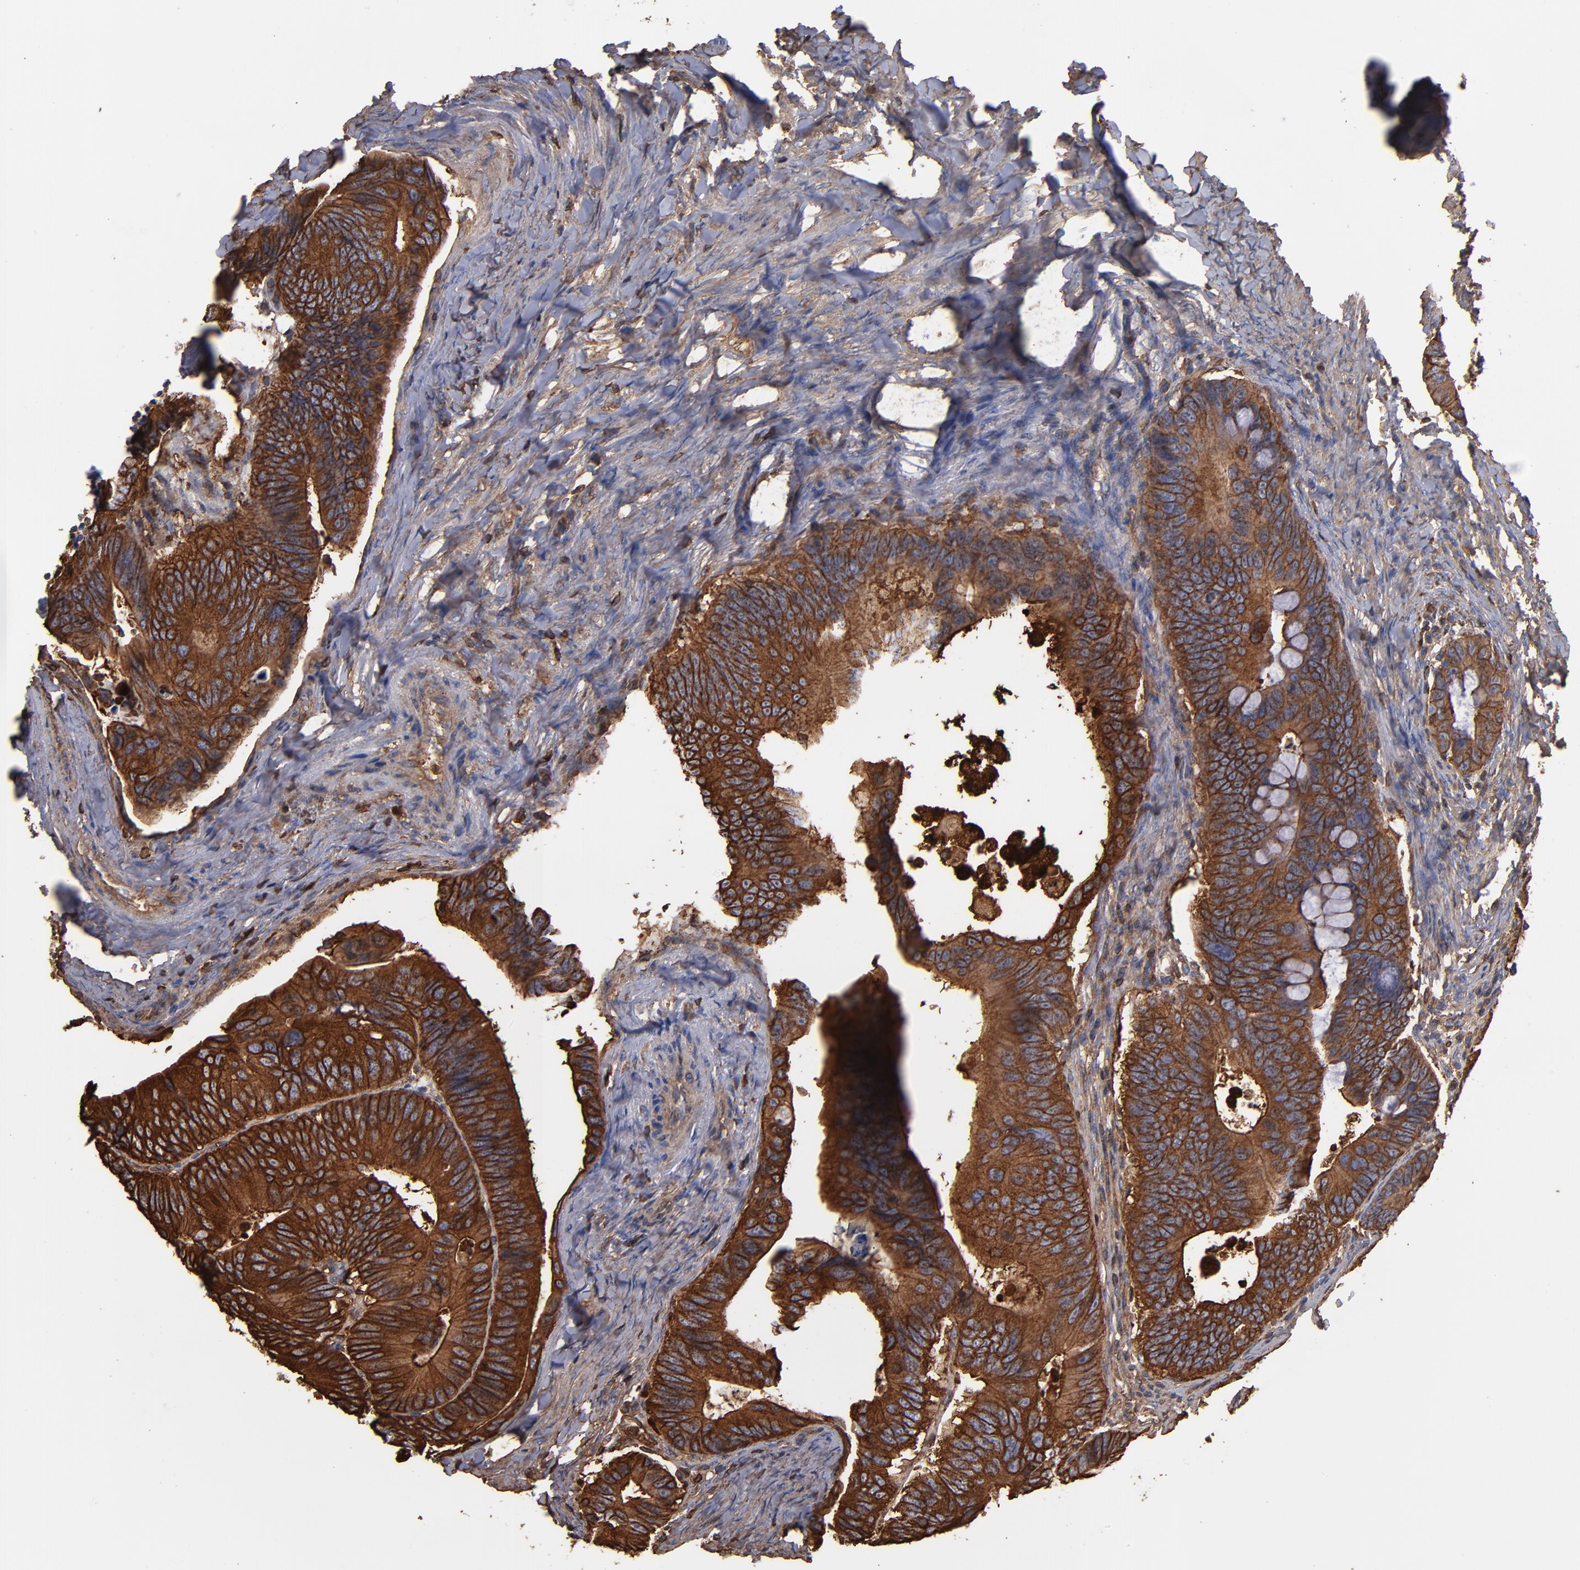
{"staining": {"intensity": "strong", "quantity": ">75%", "location": "cytoplasmic/membranous"}, "tissue": "colorectal cancer", "cell_type": "Tumor cells", "image_type": "cancer", "snomed": [{"axis": "morphology", "description": "Adenocarcinoma, NOS"}, {"axis": "topography", "description": "Colon"}], "caption": "This micrograph demonstrates adenocarcinoma (colorectal) stained with IHC to label a protein in brown. The cytoplasmic/membranous of tumor cells show strong positivity for the protein. Nuclei are counter-stained blue.", "gene": "ACTN4", "patient": {"sex": "female", "age": 55}}